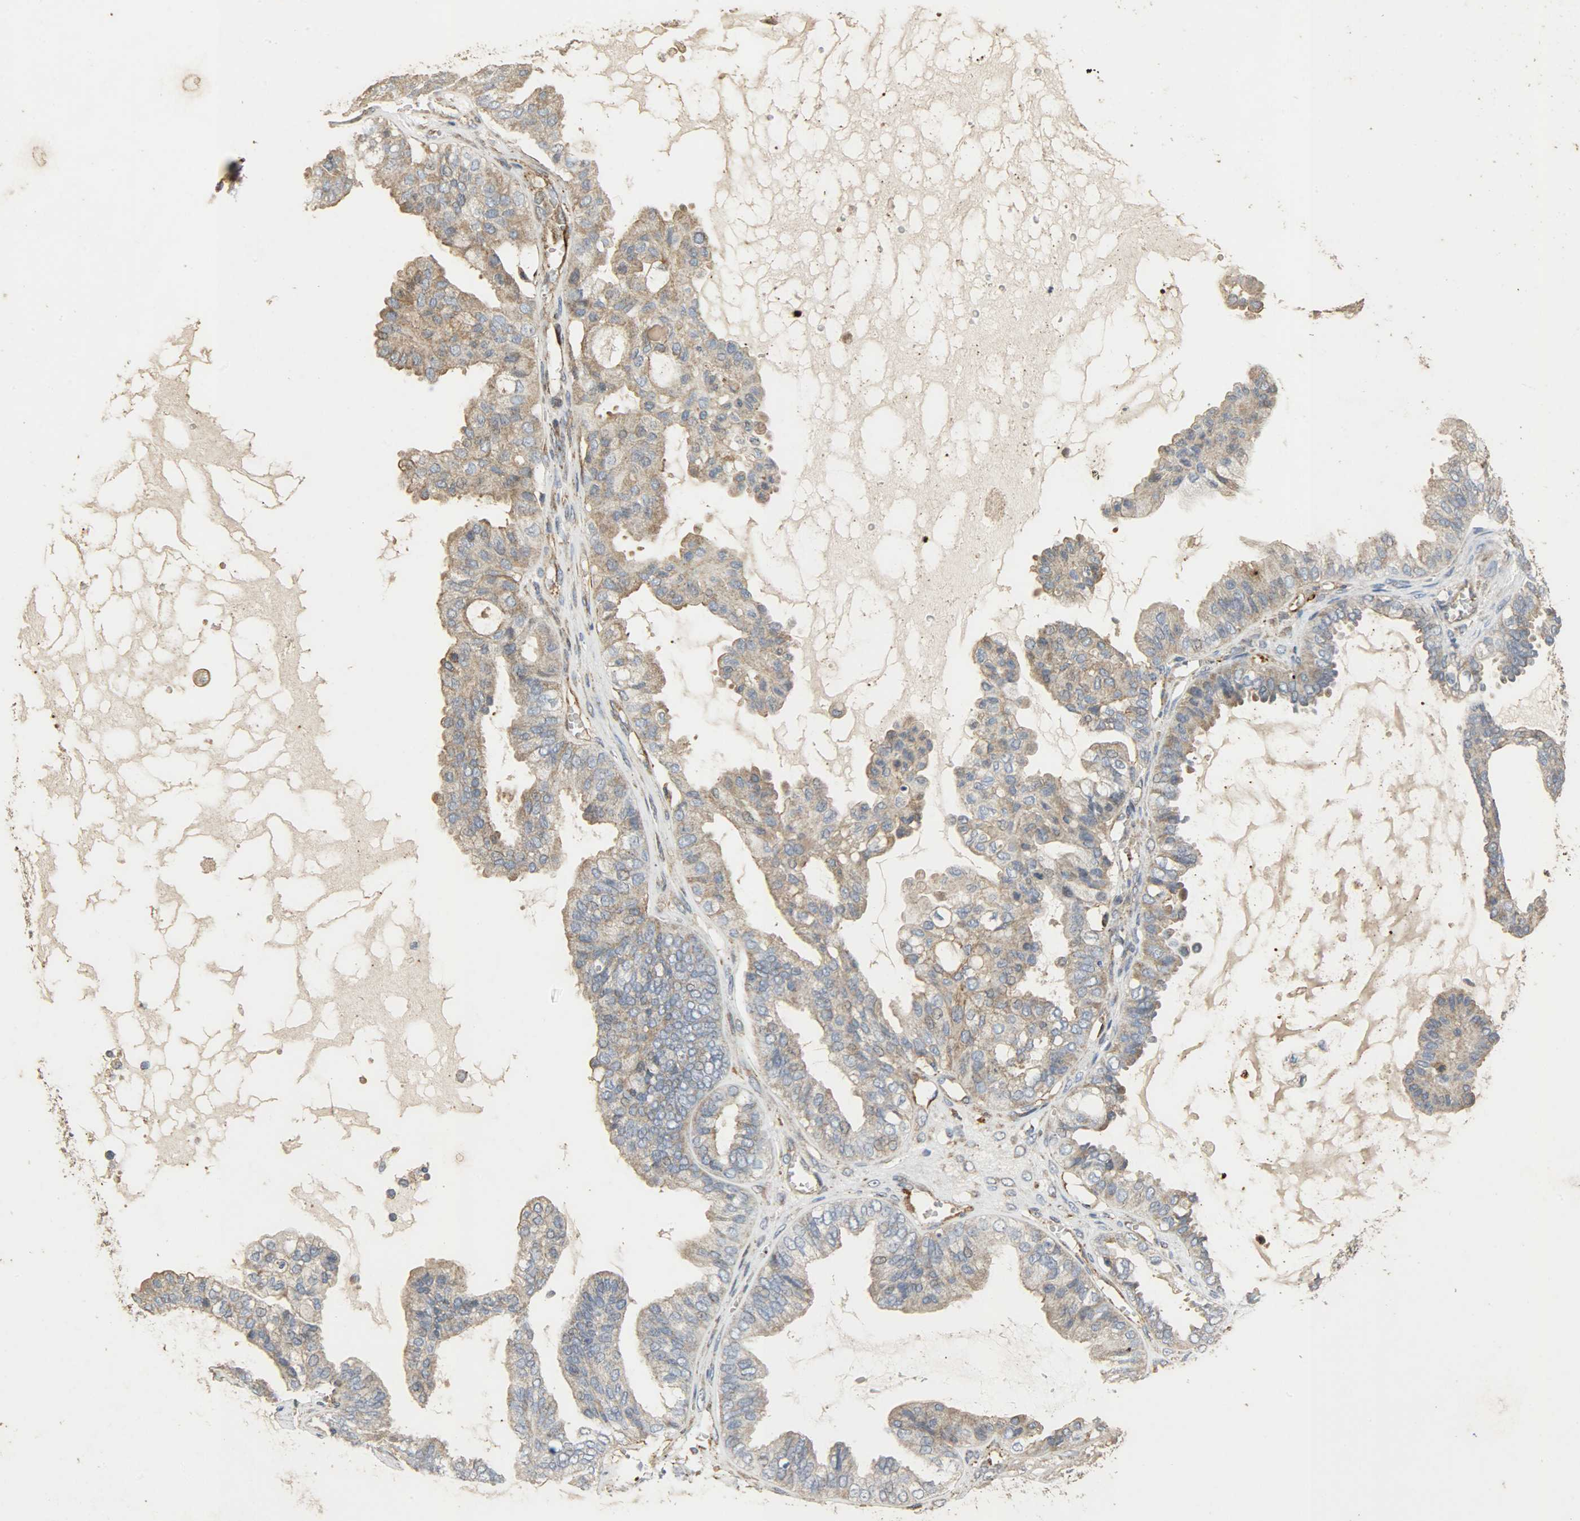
{"staining": {"intensity": "weak", "quantity": ">75%", "location": "cytoplasmic/membranous"}, "tissue": "ovarian cancer", "cell_type": "Tumor cells", "image_type": "cancer", "snomed": [{"axis": "morphology", "description": "Carcinoma, NOS"}, {"axis": "morphology", "description": "Carcinoma, endometroid"}, {"axis": "topography", "description": "Ovary"}], "caption": "An image showing weak cytoplasmic/membranous staining in about >75% of tumor cells in carcinoma (ovarian), as visualized by brown immunohistochemical staining.", "gene": "TPM4", "patient": {"sex": "female", "age": 50}}